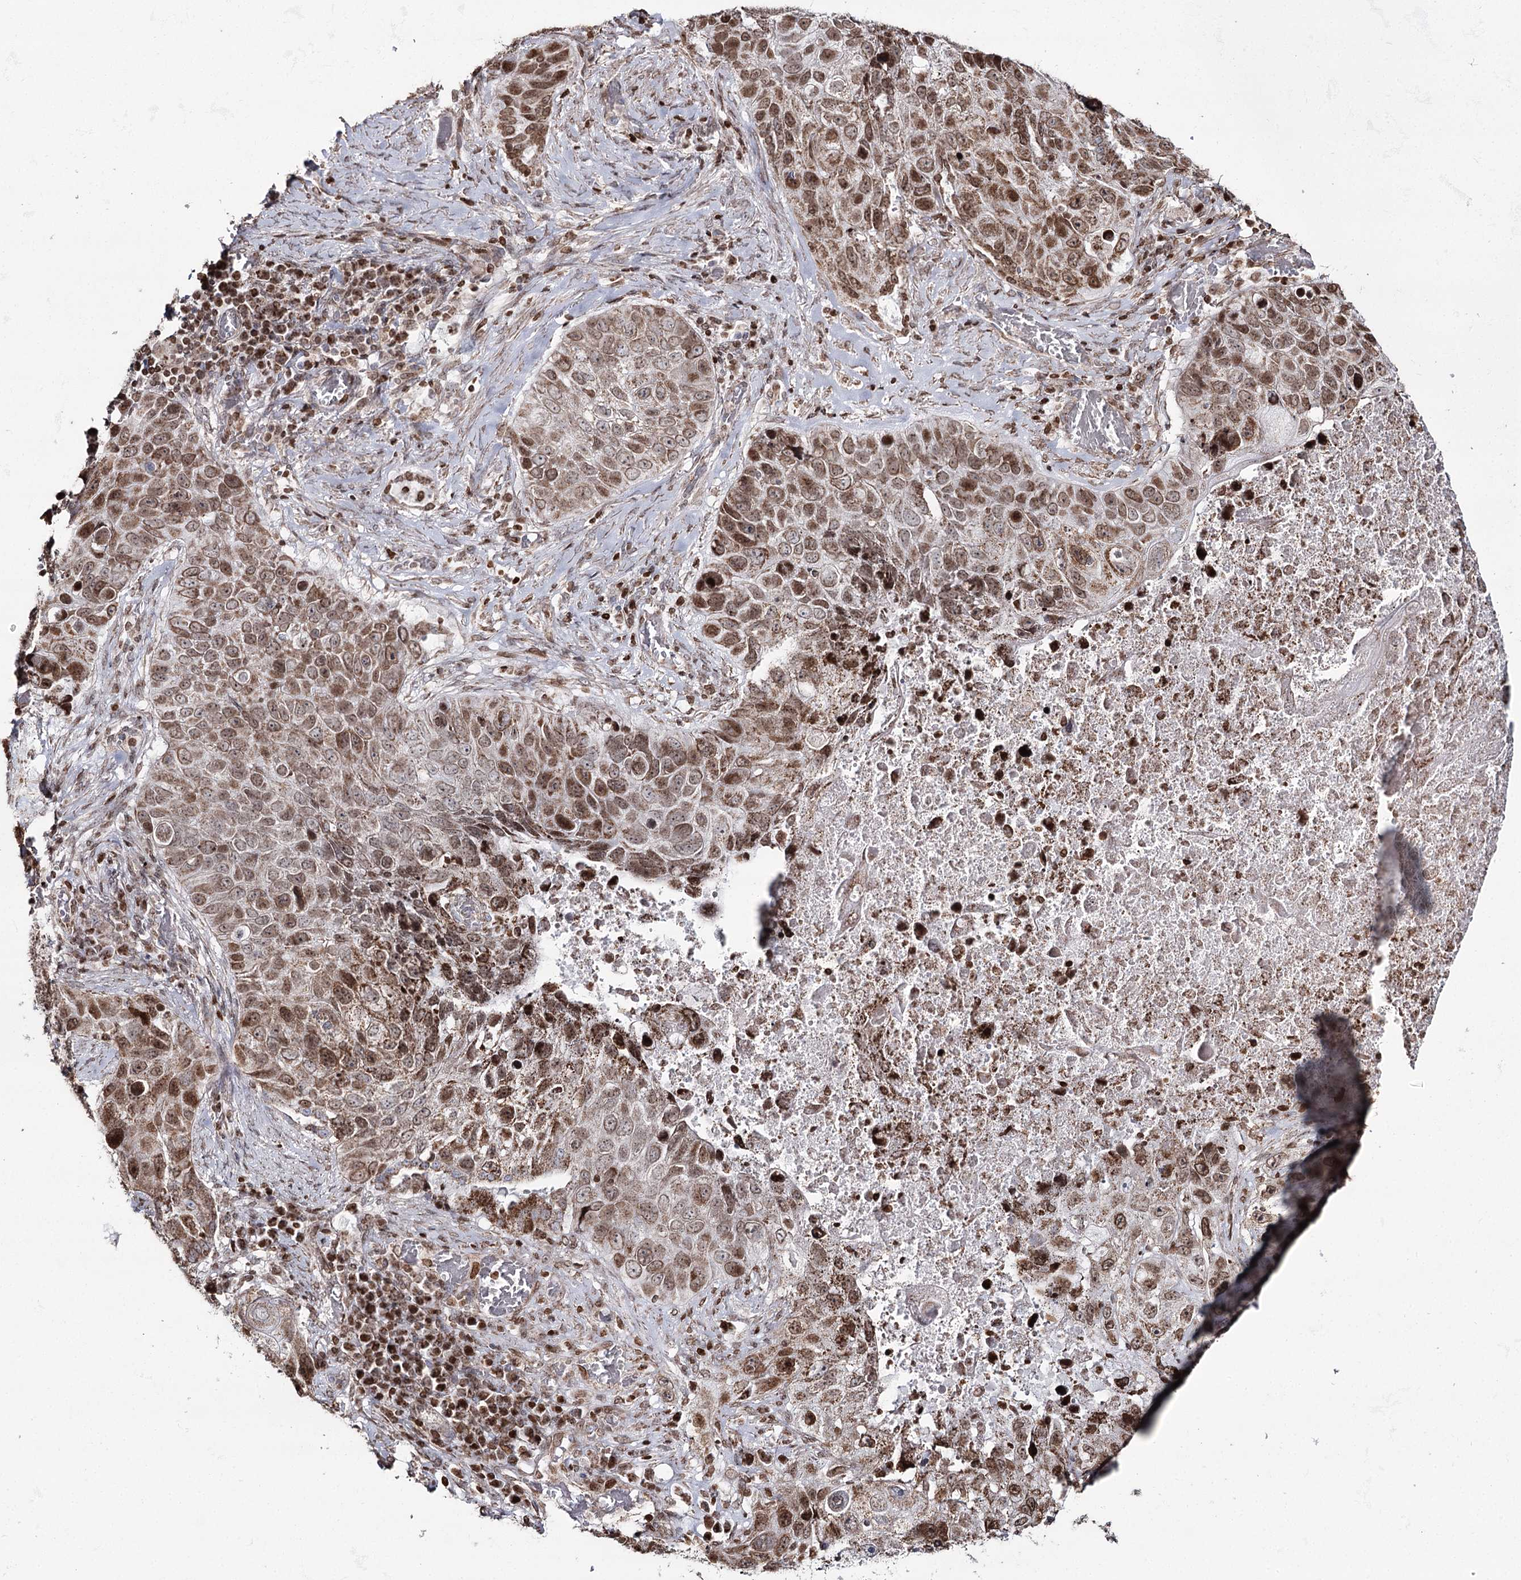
{"staining": {"intensity": "moderate", "quantity": ">75%", "location": "cytoplasmic/membranous,nuclear"}, "tissue": "lung cancer", "cell_type": "Tumor cells", "image_type": "cancer", "snomed": [{"axis": "morphology", "description": "Squamous cell carcinoma, NOS"}, {"axis": "topography", "description": "Lung"}], "caption": "There is medium levels of moderate cytoplasmic/membranous and nuclear positivity in tumor cells of lung squamous cell carcinoma, as demonstrated by immunohistochemical staining (brown color).", "gene": "PDHX", "patient": {"sex": "male", "age": 61}}